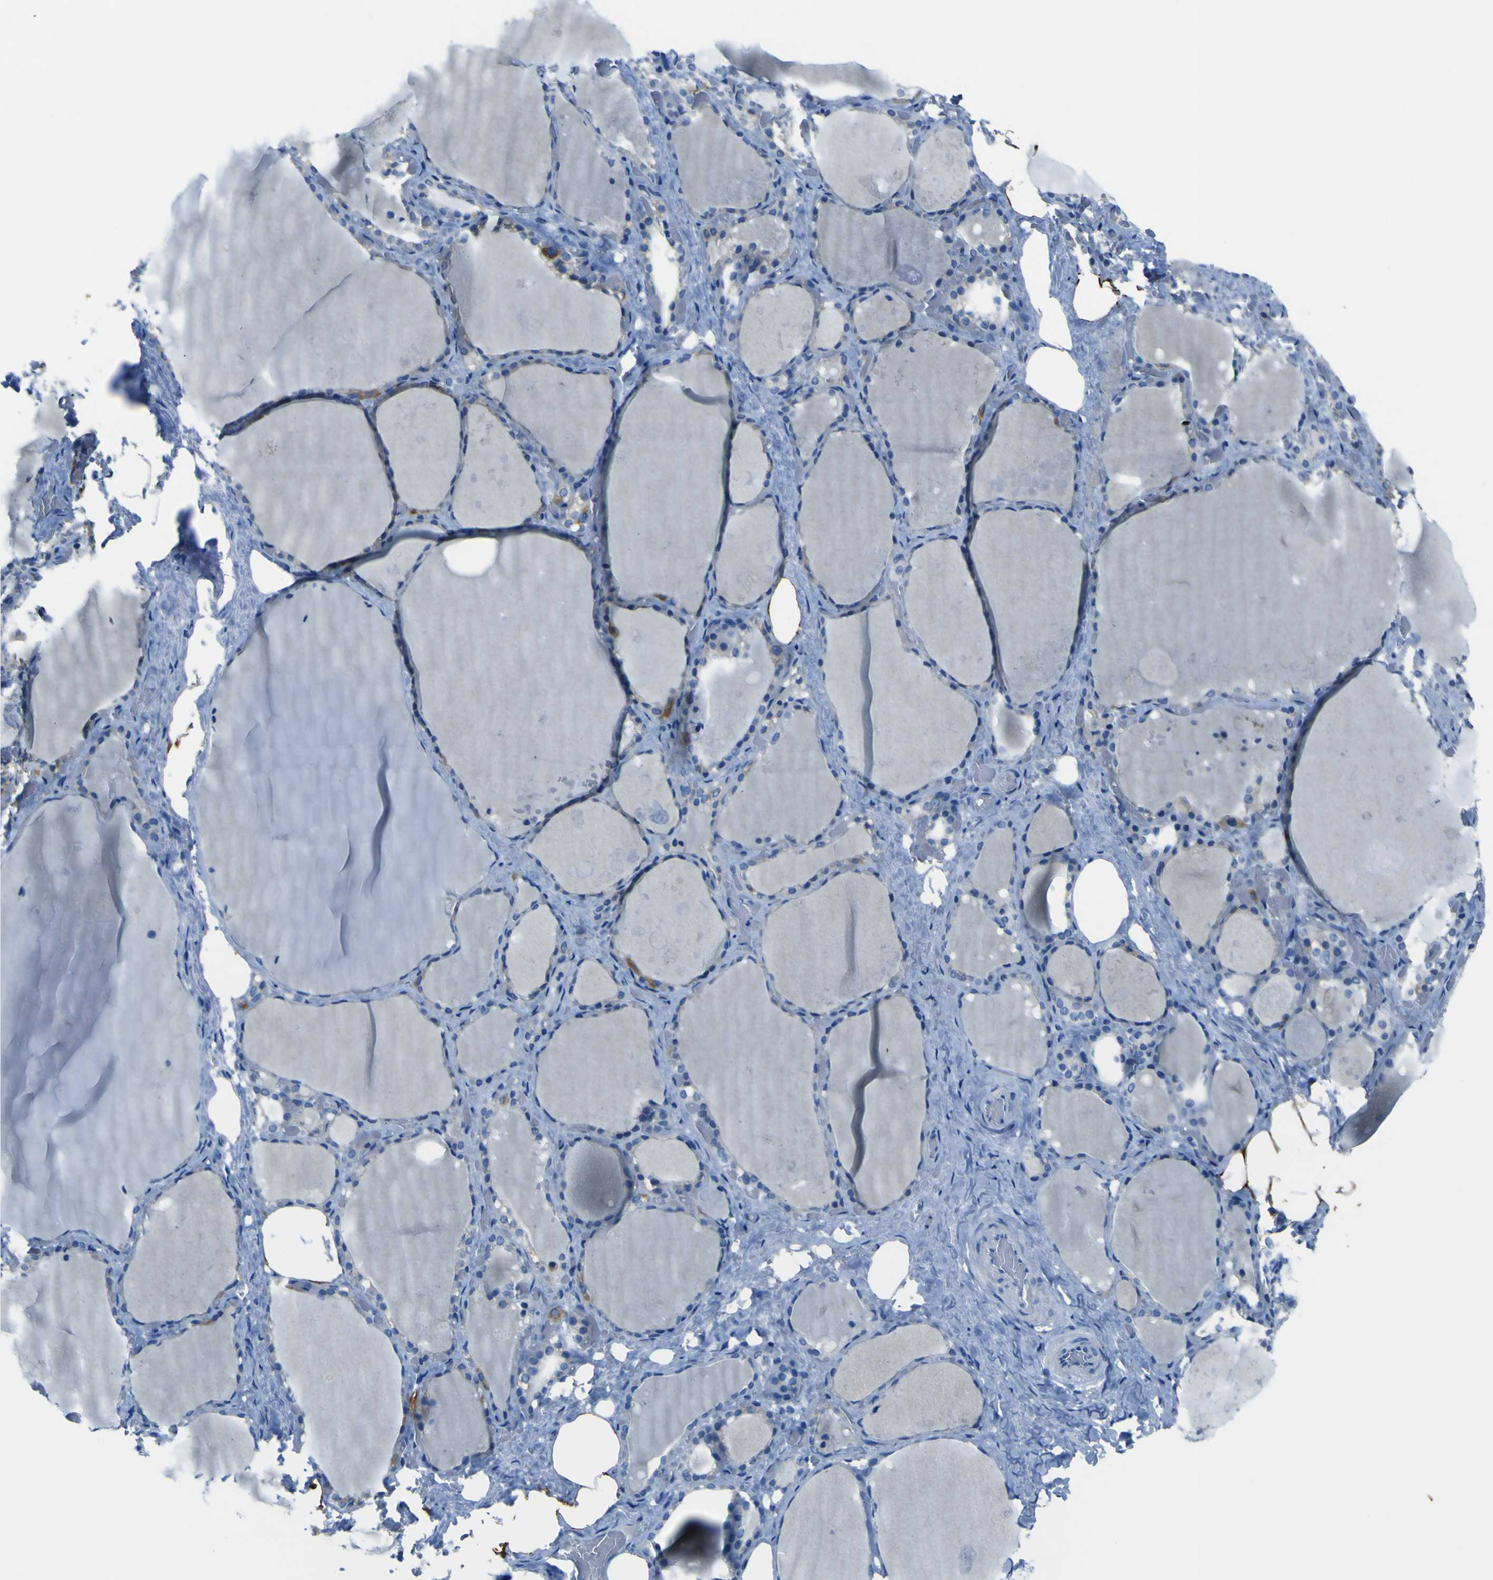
{"staining": {"intensity": "strong", "quantity": ">75%", "location": "cytoplasmic/membranous"}, "tissue": "thyroid gland", "cell_type": "Glandular cells", "image_type": "normal", "snomed": [{"axis": "morphology", "description": "Normal tissue, NOS"}, {"axis": "topography", "description": "Thyroid gland"}], "caption": "A photomicrograph of human thyroid gland stained for a protein displays strong cytoplasmic/membranous brown staining in glandular cells.", "gene": "ACSL1", "patient": {"sex": "male", "age": 61}}